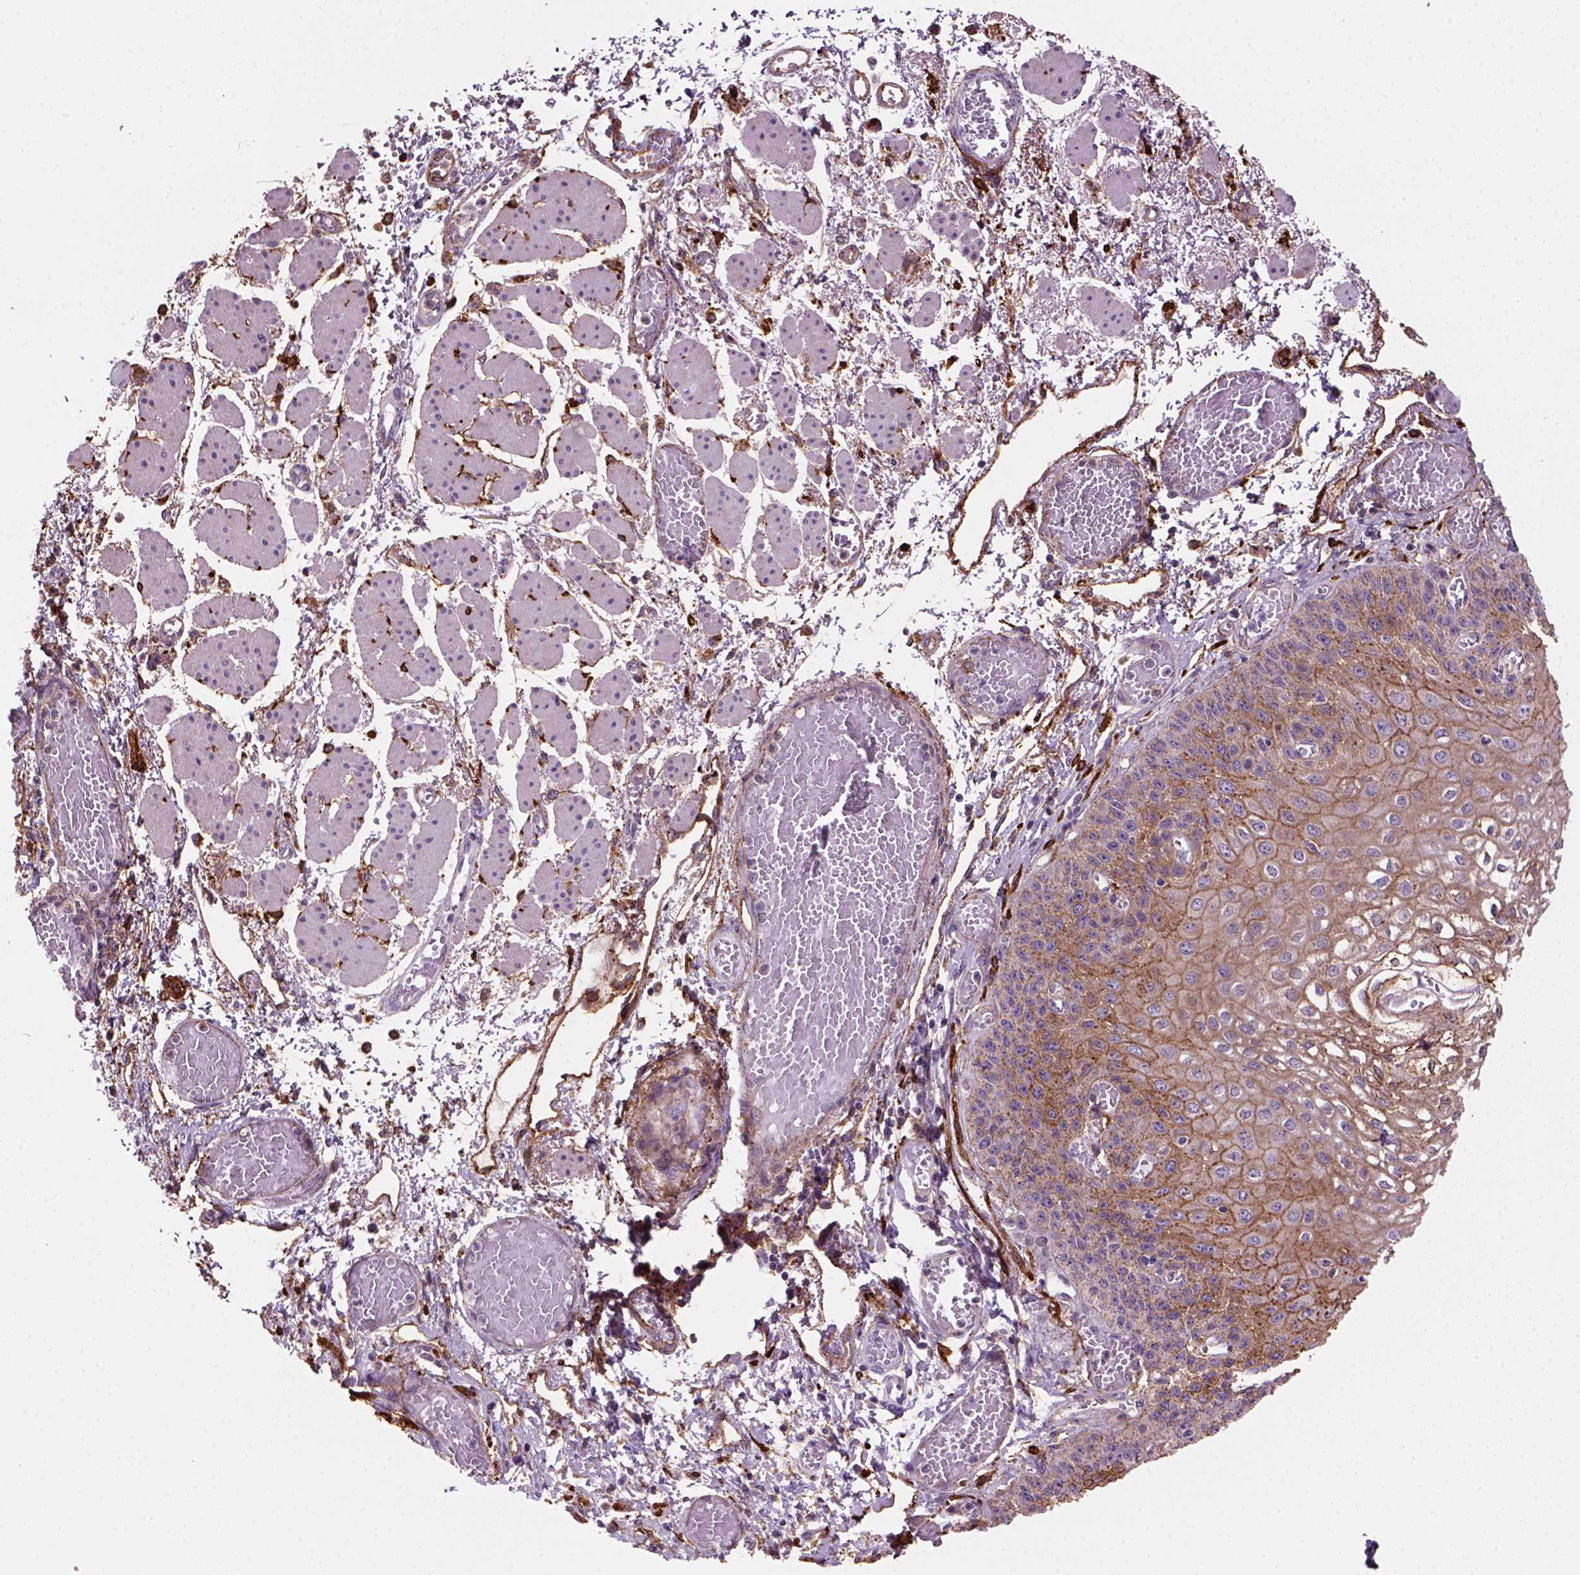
{"staining": {"intensity": "moderate", "quantity": ">75%", "location": "cytoplasmic/membranous"}, "tissue": "esophagus", "cell_type": "Squamous epithelial cells", "image_type": "normal", "snomed": [{"axis": "morphology", "description": "Normal tissue, NOS"}, {"axis": "morphology", "description": "Adenocarcinoma, NOS"}, {"axis": "topography", "description": "Esophagus"}], "caption": "Immunohistochemical staining of normal esophagus demonstrates medium levels of moderate cytoplasmic/membranous positivity in about >75% of squamous epithelial cells.", "gene": "MARCKS", "patient": {"sex": "male", "age": 81}}